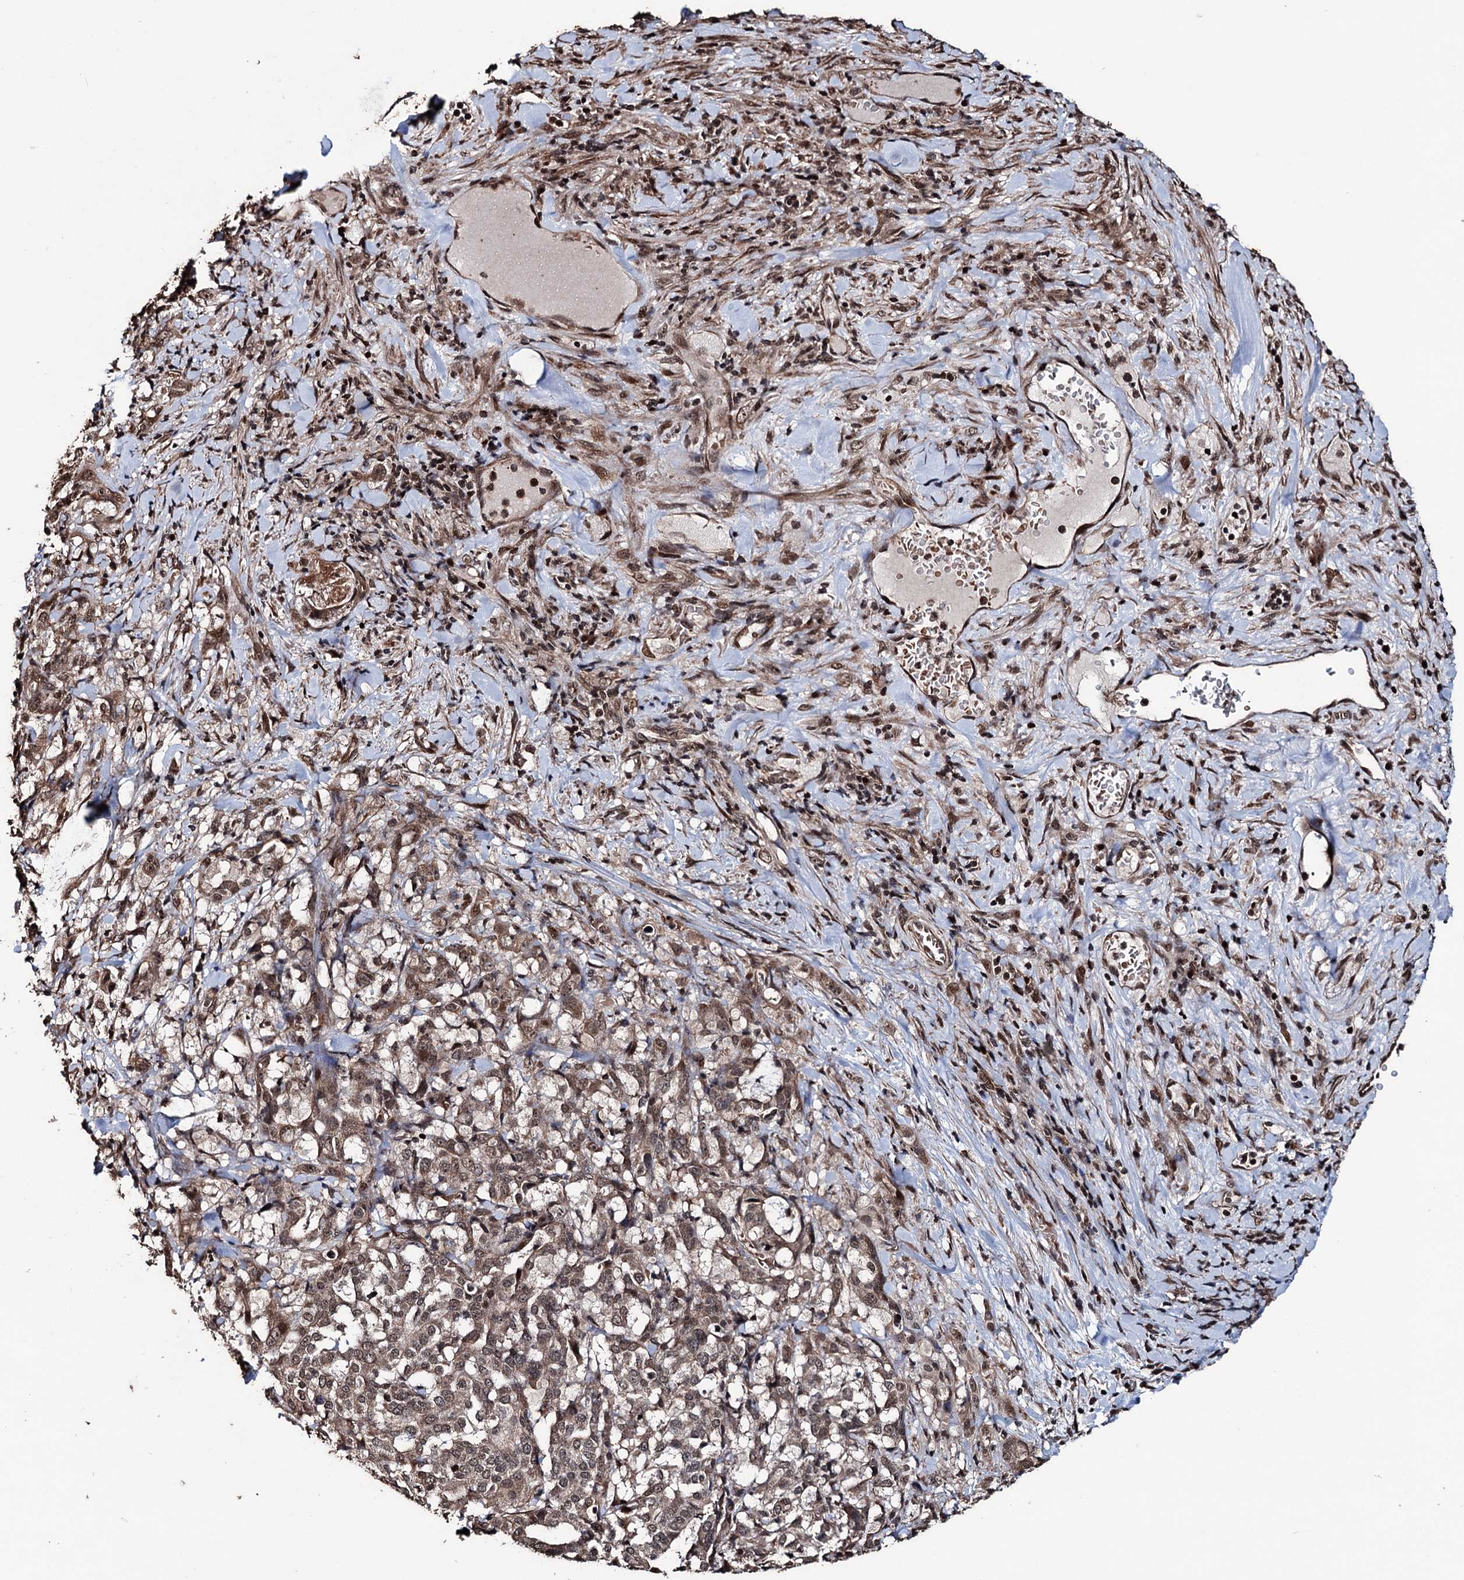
{"staining": {"intensity": "moderate", "quantity": ">75%", "location": "cytoplasmic/membranous,nuclear"}, "tissue": "stomach cancer", "cell_type": "Tumor cells", "image_type": "cancer", "snomed": [{"axis": "morphology", "description": "Adenocarcinoma, NOS"}, {"axis": "topography", "description": "Stomach"}], "caption": "Protein expression analysis of stomach cancer (adenocarcinoma) exhibits moderate cytoplasmic/membranous and nuclear positivity in about >75% of tumor cells. (DAB = brown stain, brightfield microscopy at high magnification).", "gene": "EYA4", "patient": {"sex": "male", "age": 48}}